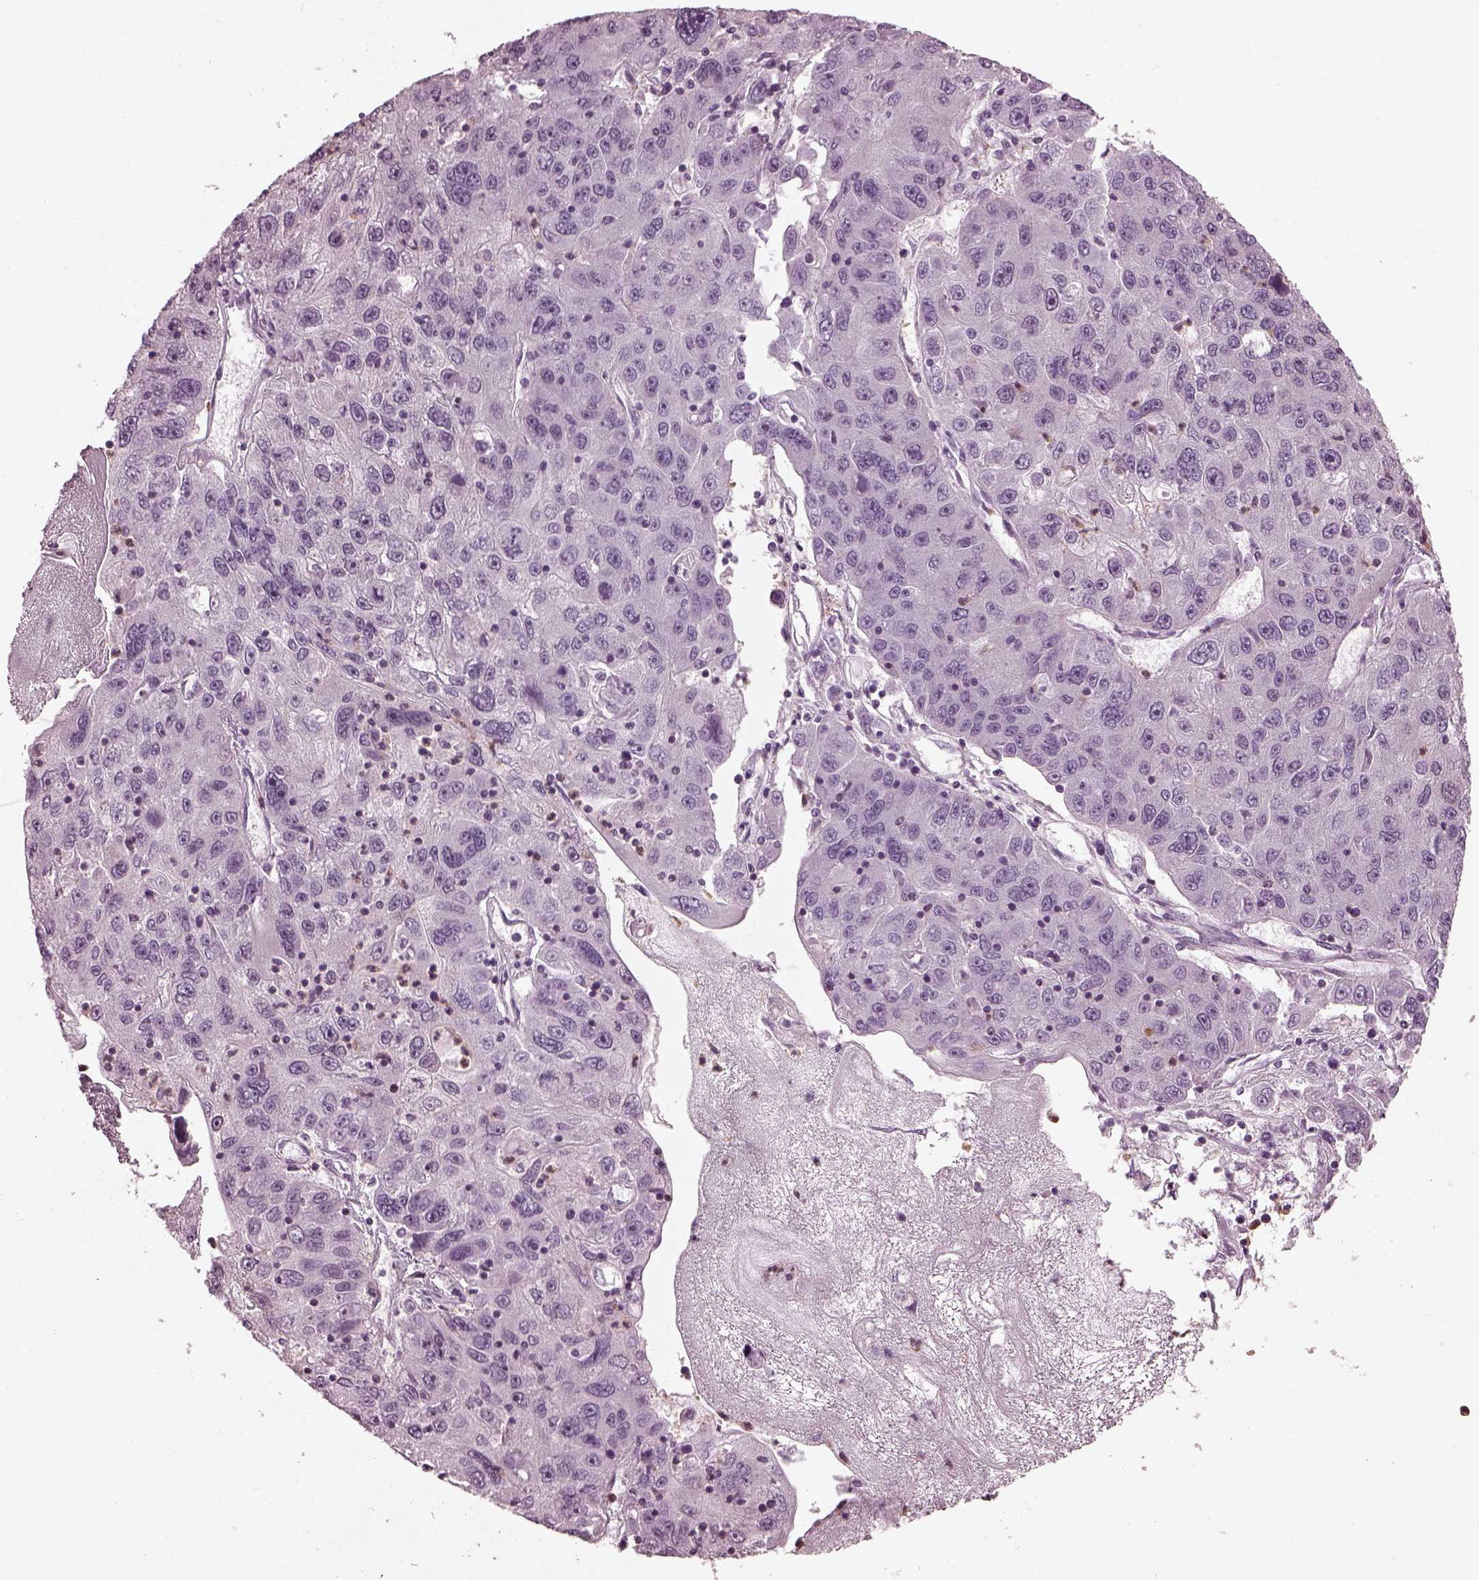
{"staining": {"intensity": "negative", "quantity": "none", "location": "none"}, "tissue": "stomach cancer", "cell_type": "Tumor cells", "image_type": "cancer", "snomed": [{"axis": "morphology", "description": "Adenocarcinoma, NOS"}, {"axis": "topography", "description": "Stomach"}], "caption": "The photomicrograph reveals no significant staining in tumor cells of stomach cancer (adenocarcinoma).", "gene": "BFSP1", "patient": {"sex": "male", "age": 56}}